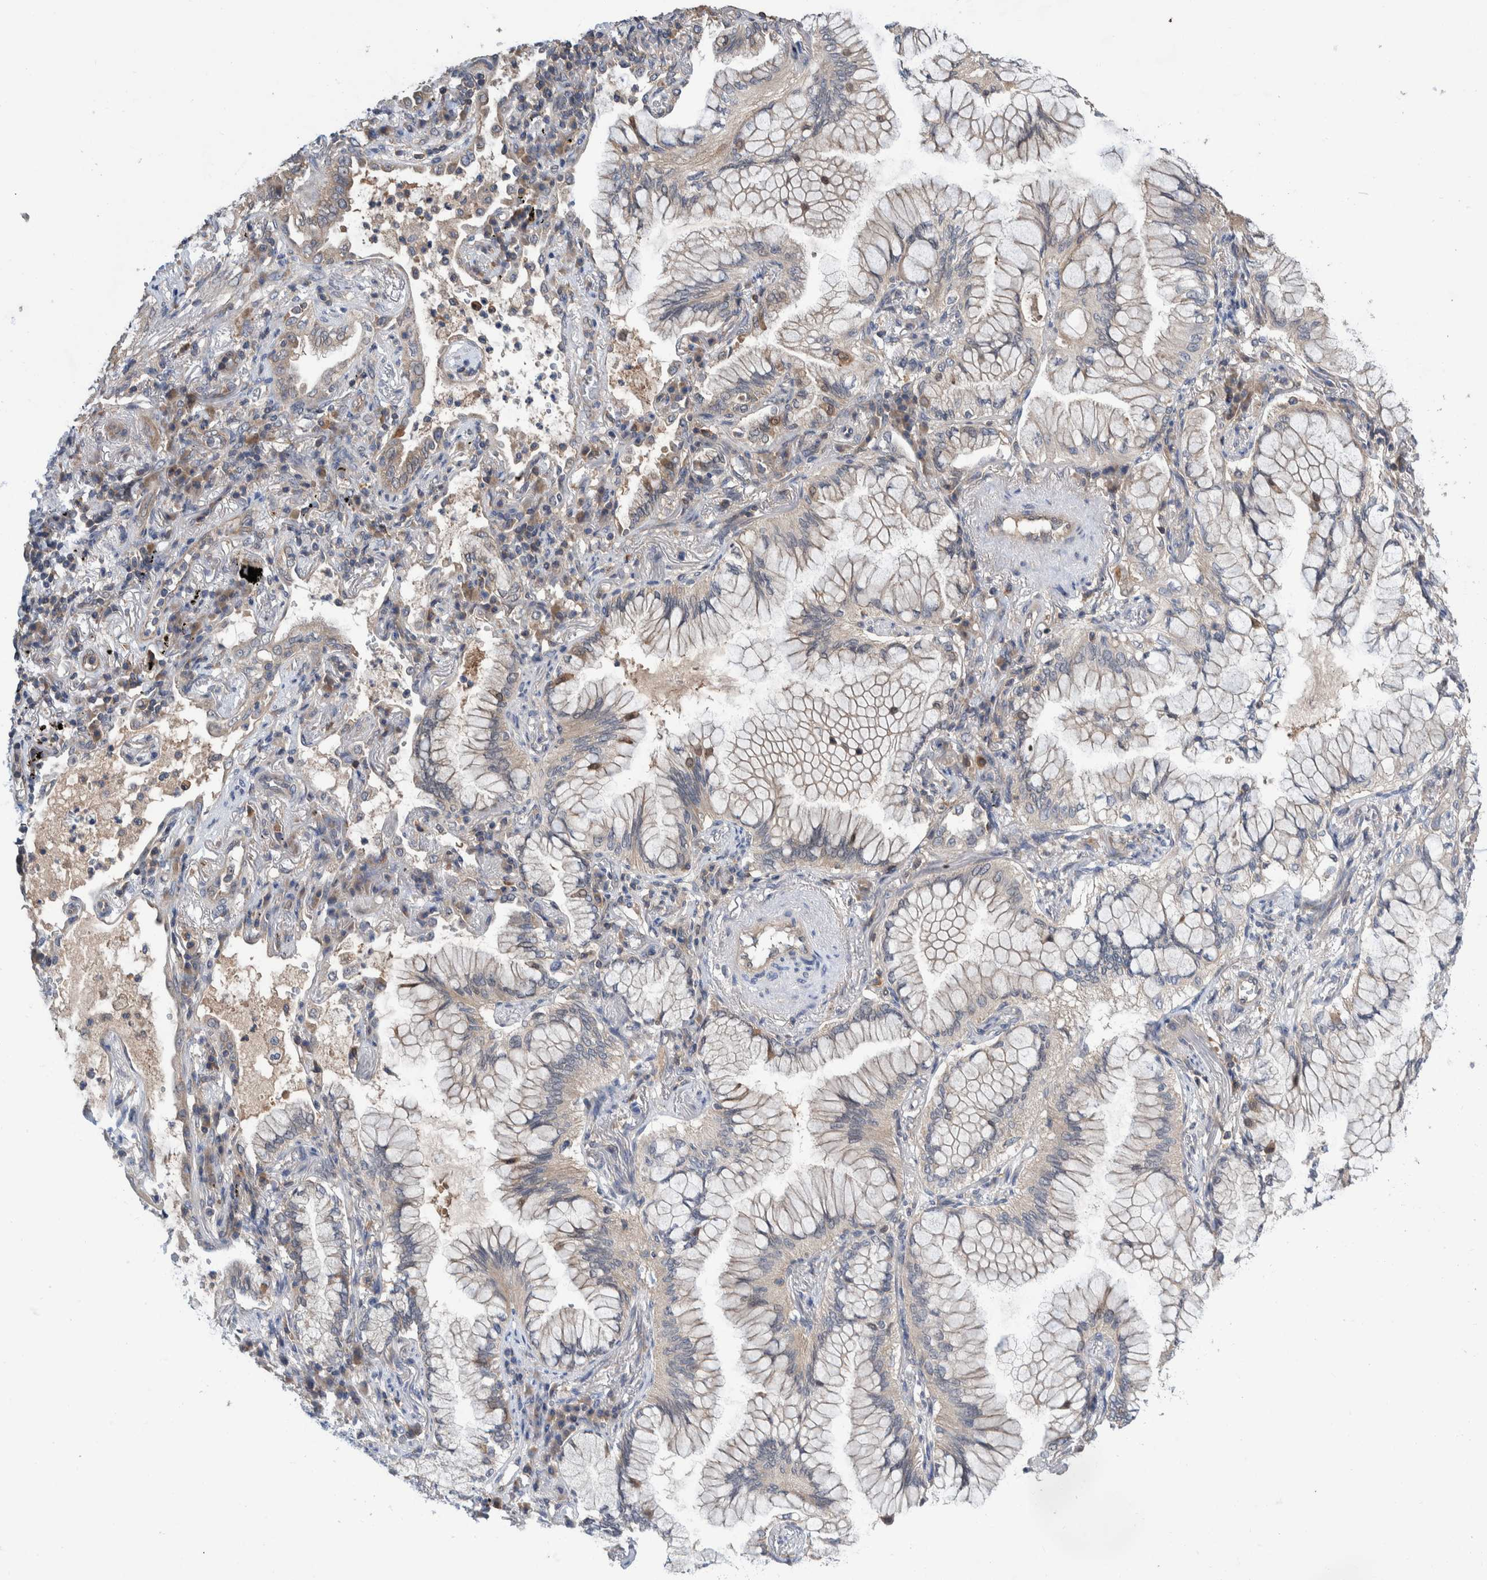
{"staining": {"intensity": "weak", "quantity": "<25%", "location": "cytoplasmic/membranous"}, "tissue": "lung cancer", "cell_type": "Tumor cells", "image_type": "cancer", "snomed": [{"axis": "morphology", "description": "Adenocarcinoma, NOS"}, {"axis": "topography", "description": "Lung"}], "caption": "Human lung cancer (adenocarcinoma) stained for a protein using immunohistochemistry demonstrates no positivity in tumor cells.", "gene": "PLPBP", "patient": {"sex": "female", "age": 70}}